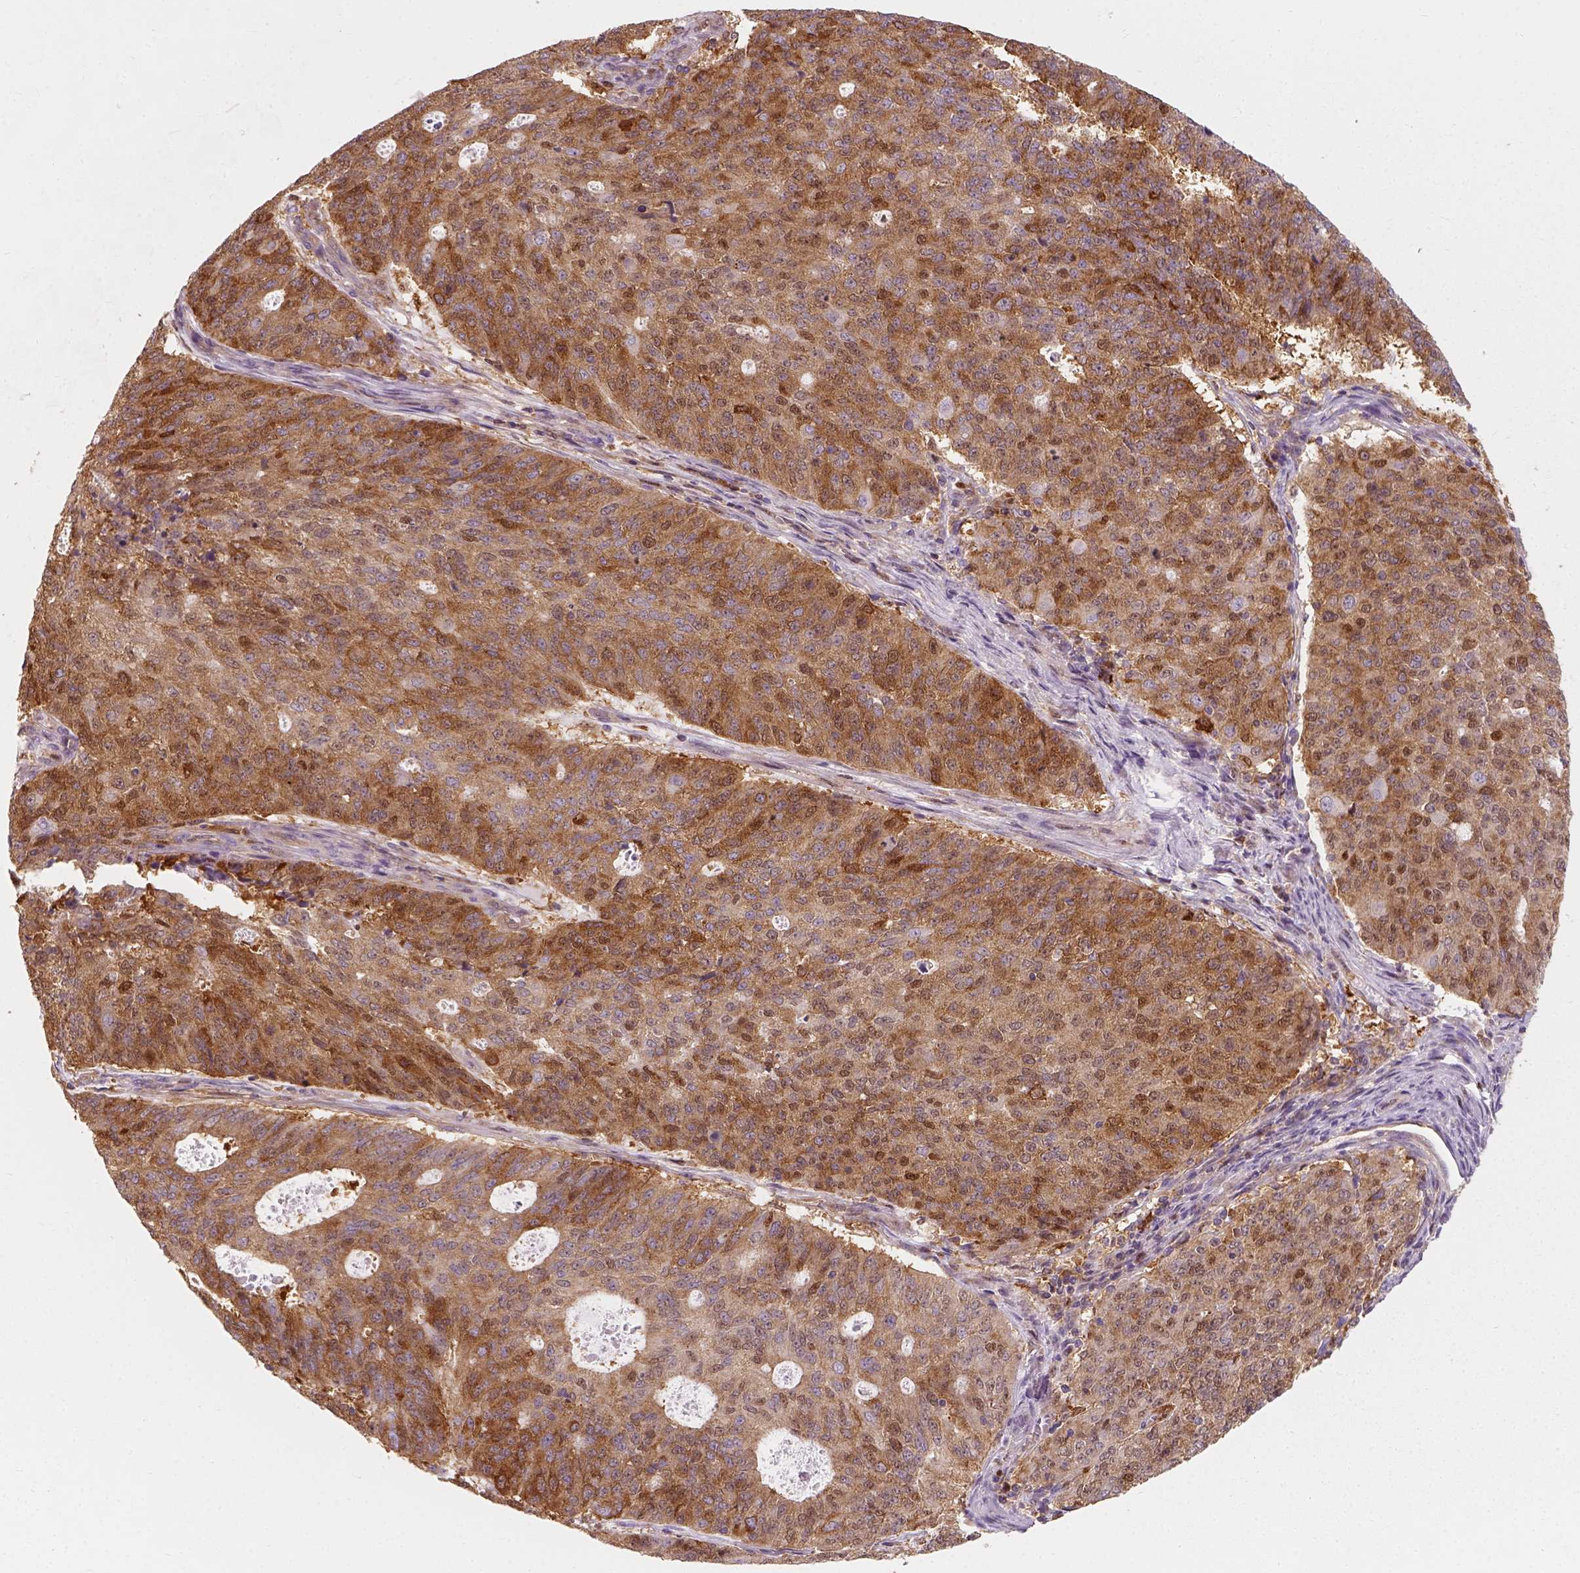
{"staining": {"intensity": "moderate", "quantity": ">75%", "location": "cytoplasmic/membranous,nuclear"}, "tissue": "endometrial cancer", "cell_type": "Tumor cells", "image_type": "cancer", "snomed": [{"axis": "morphology", "description": "Adenocarcinoma, NOS"}, {"axis": "topography", "description": "Endometrium"}], "caption": "This micrograph reveals endometrial adenocarcinoma stained with IHC to label a protein in brown. The cytoplasmic/membranous and nuclear of tumor cells show moderate positivity for the protein. Nuclei are counter-stained blue.", "gene": "SQSTM1", "patient": {"sex": "female", "age": 82}}